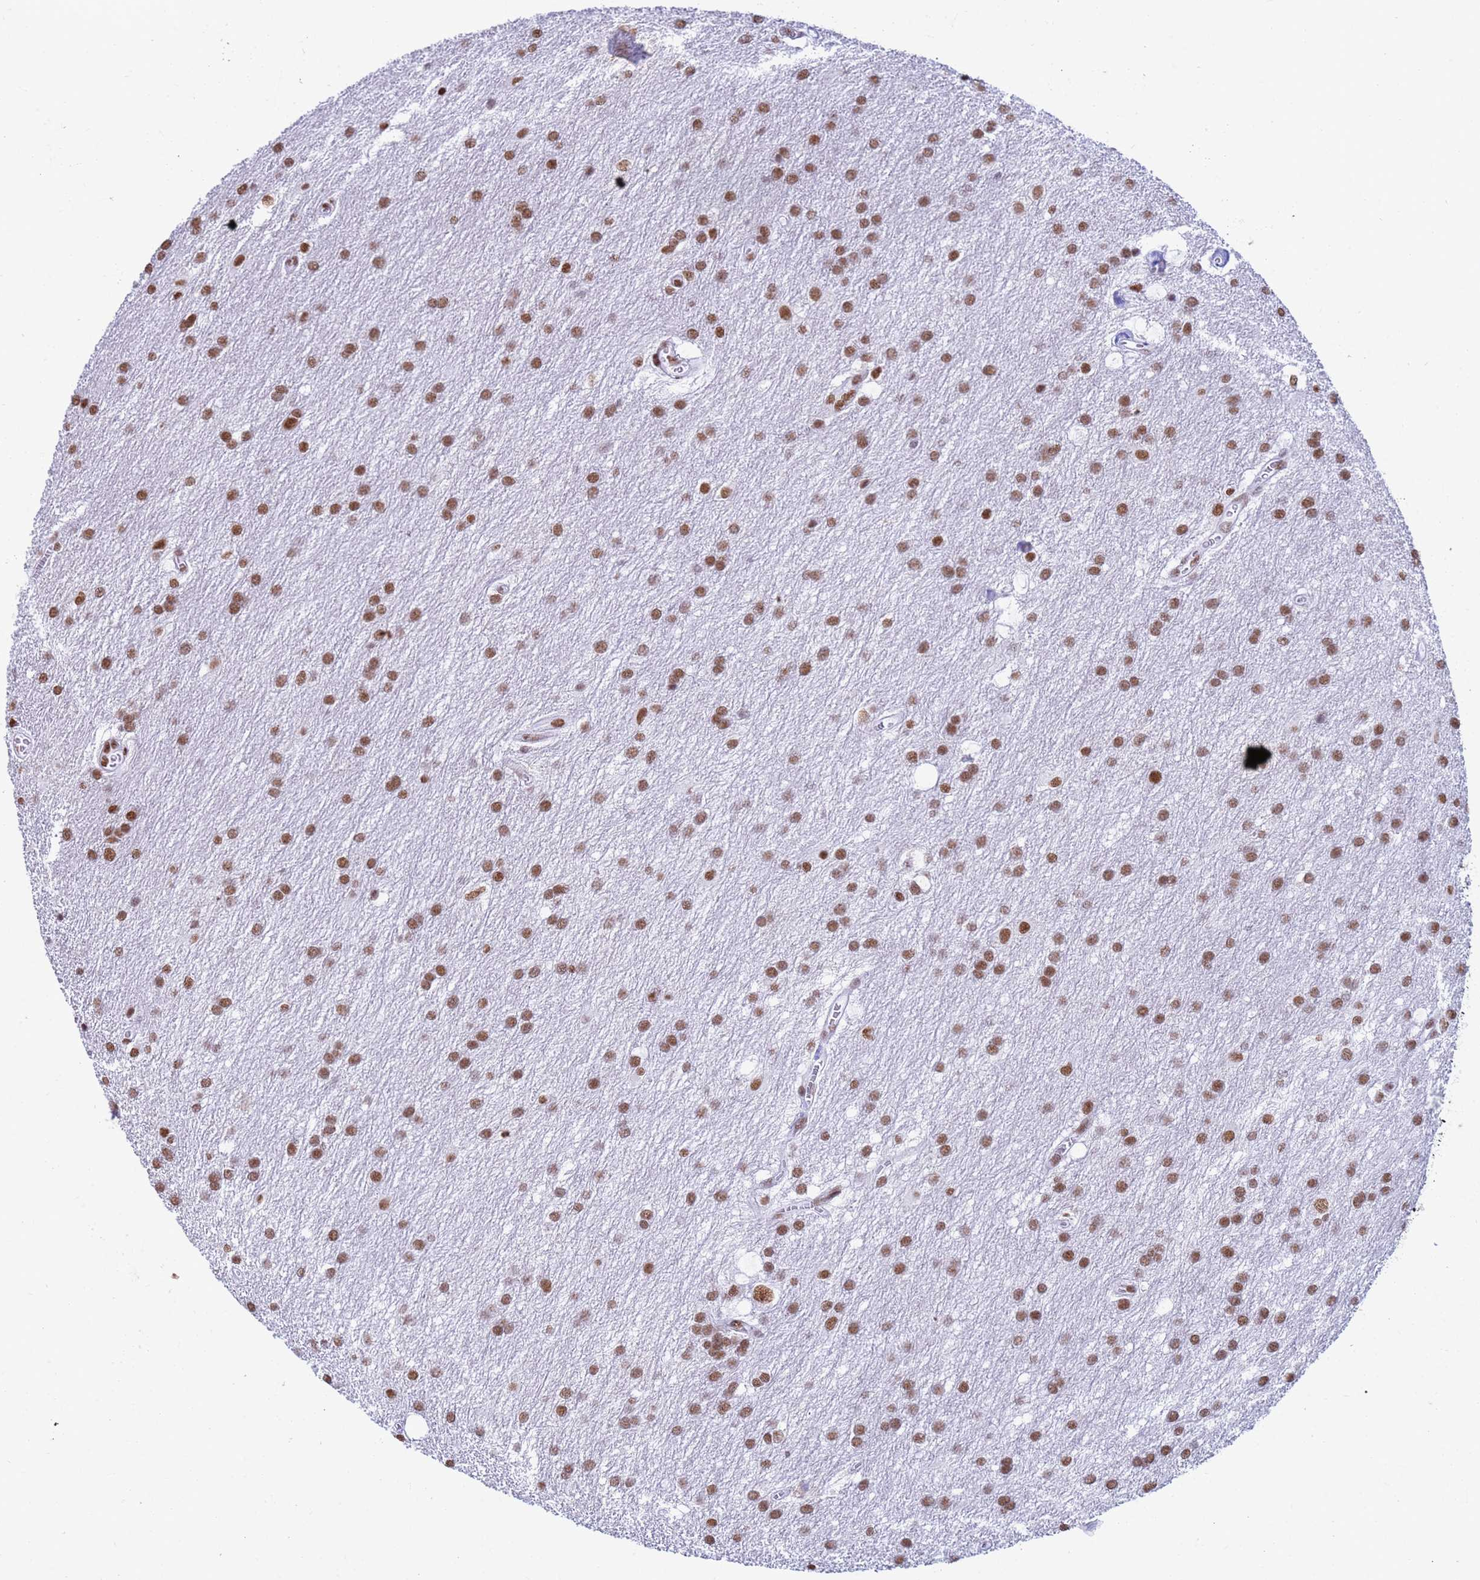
{"staining": {"intensity": "moderate", "quantity": ">75%", "location": "nuclear"}, "tissue": "glioma", "cell_type": "Tumor cells", "image_type": "cancer", "snomed": [{"axis": "morphology", "description": "Glioma, malignant, Low grade"}, {"axis": "topography", "description": "Brain"}], "caption": "Malignant glioma (low-grade) stained for a protein (brown) displays moderate nuclear positive staining in approximately >75% of tumor cells.", "gene": "FAM170B", "patient": {"sex": "male", "age": 66}}